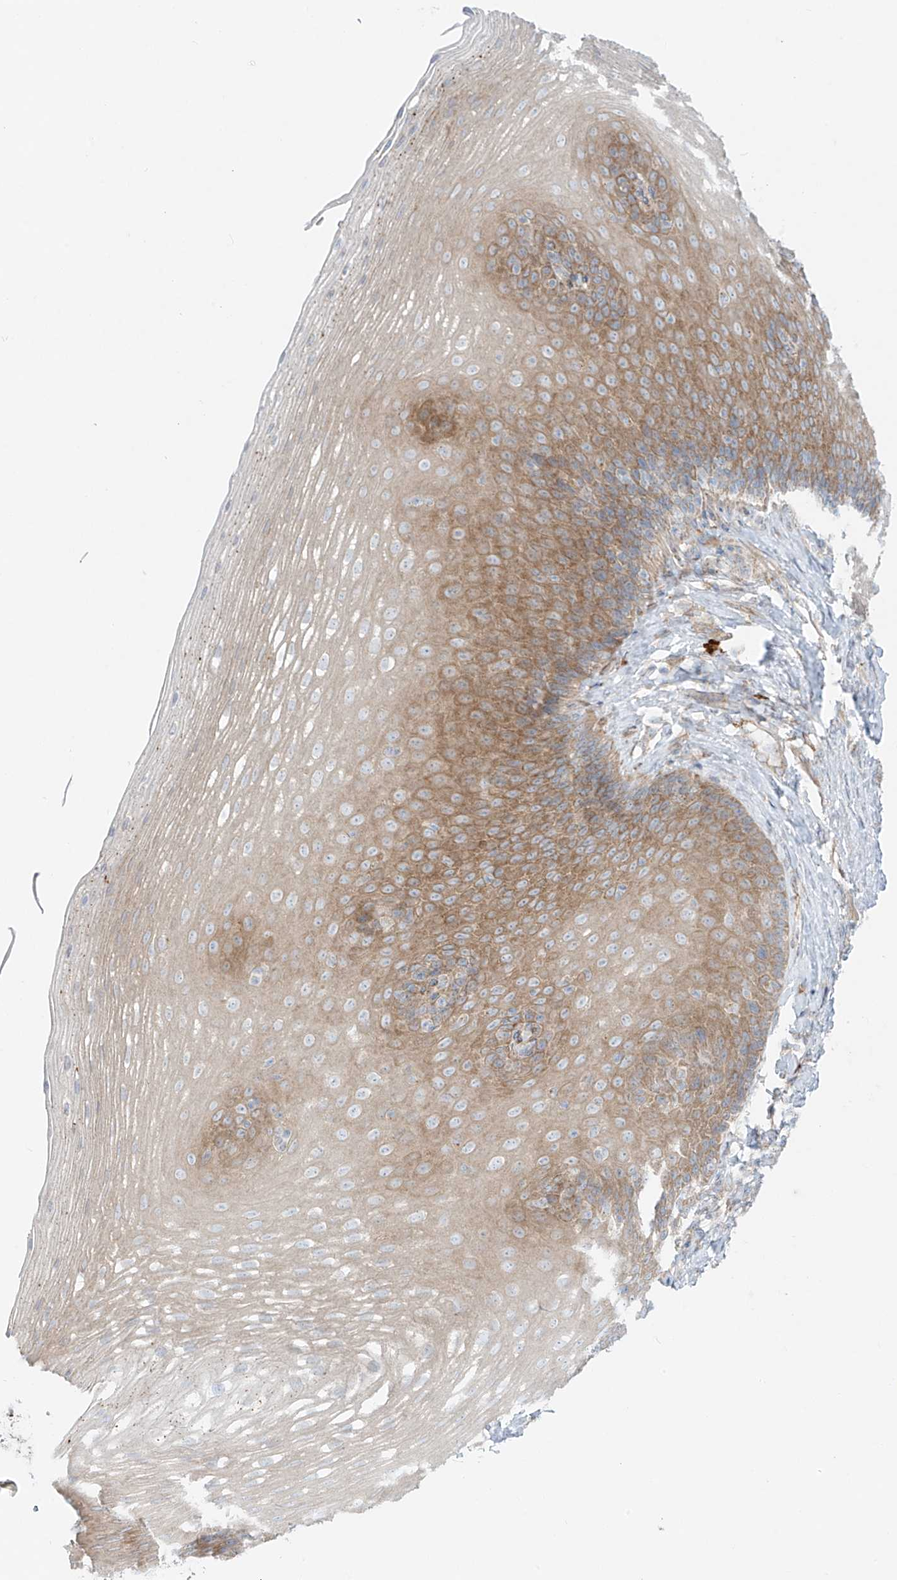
{"staining": {"intensity": "moderate", "quantity": "25%-75%", "location": "cytoplasmic/membranous"}, "tissue": "esophagus", "cell_type": "Squamous epithelial cells", "image_type": "normal", "snomed": [{"axis": "morphology", "description": "Normal tissue, NOS"}, {"axis": "topography", "description": "Esophagus"}], "caption": "Brown immunohistochemical staining in normal human esophagus shows moderate cytoplasmic/membranous staining in approximately 25%-75% of squamous epithelial cells. (Stains: DAB in brown, nuclei in blue, Microscopy: brightfield microscopy at high magnification).", "gene": "EIPR1", "patient": {"sex": "female", "age": 66}}